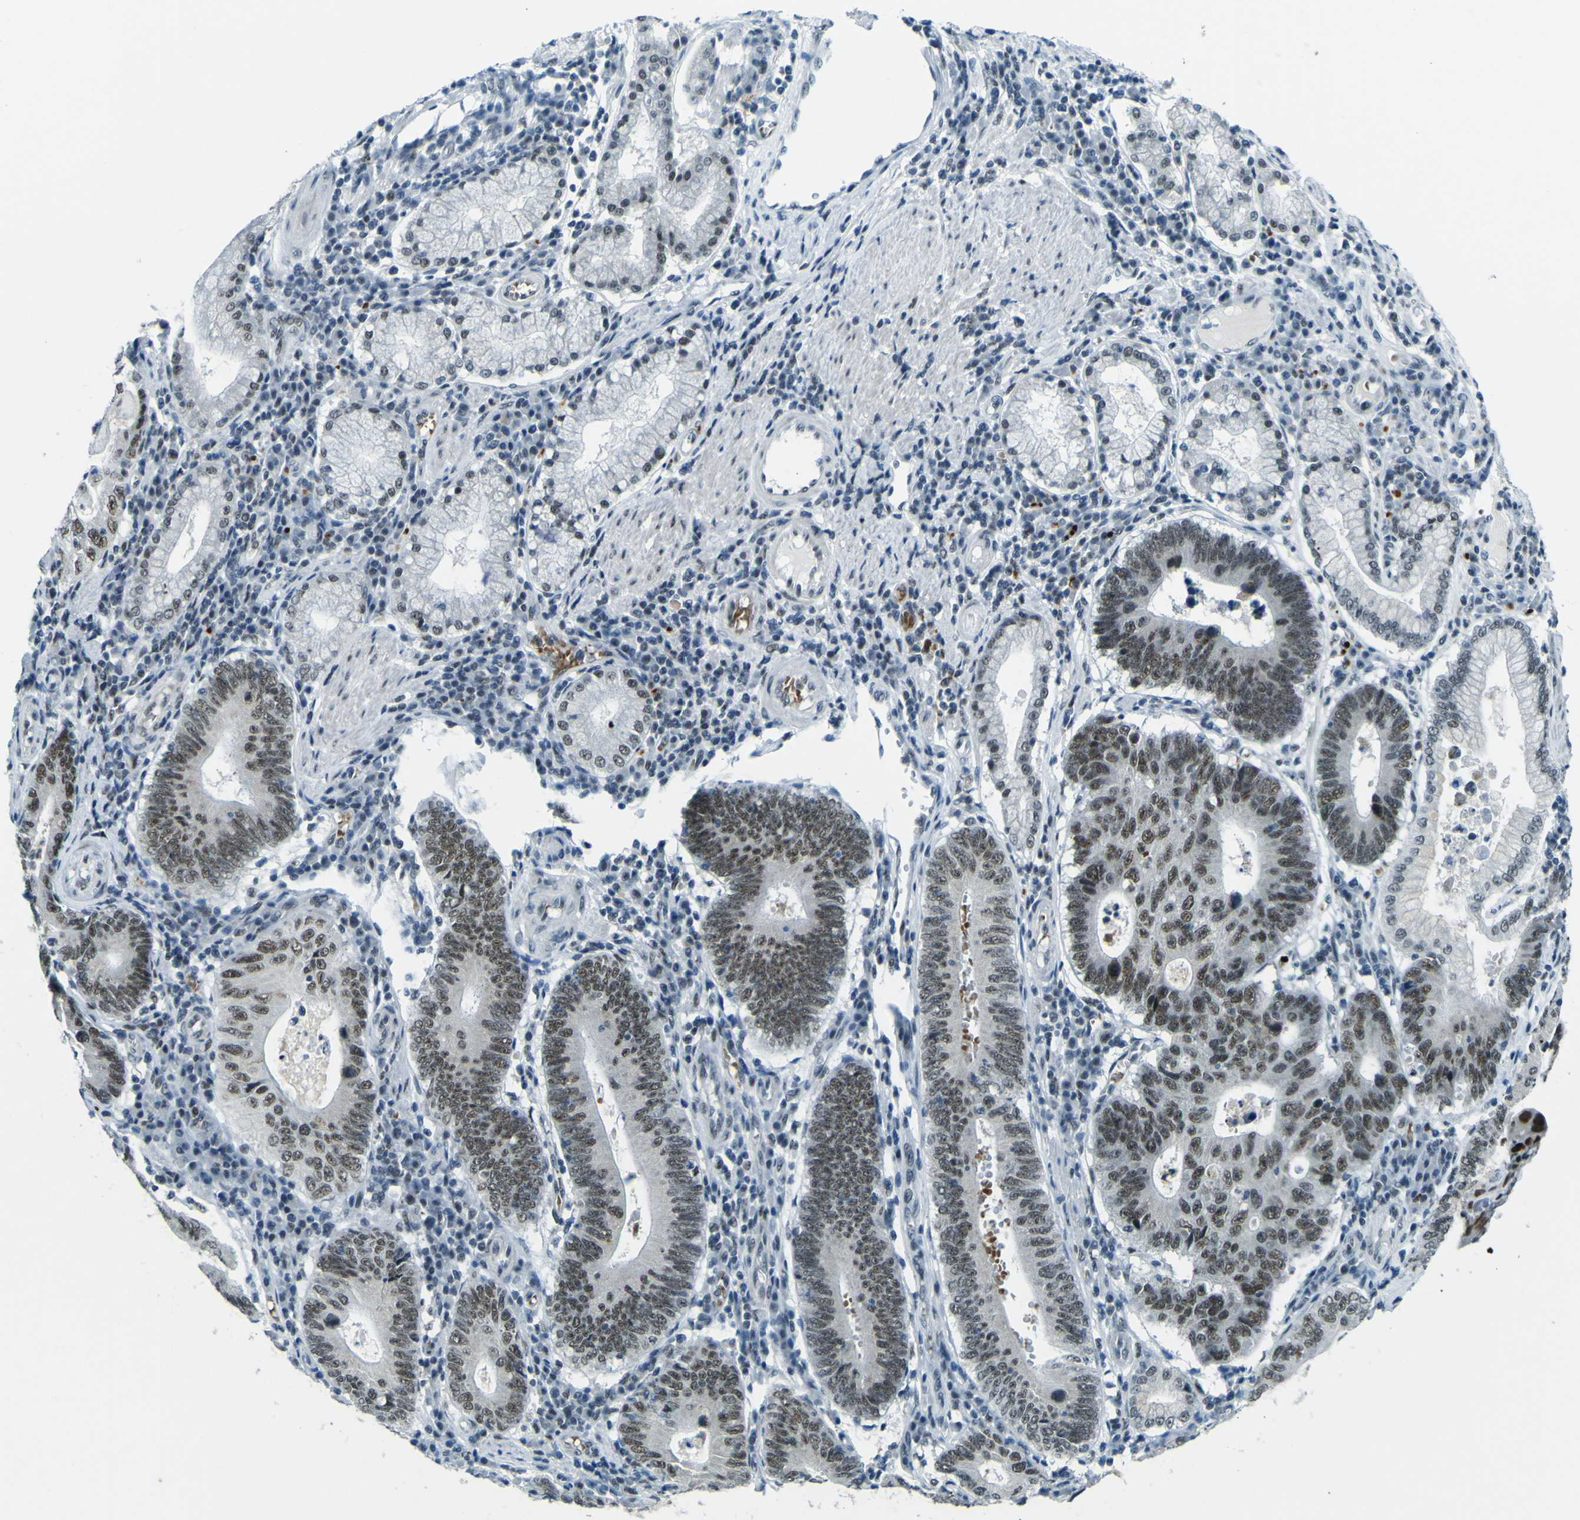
{"staining": {"intensity": "moderate", "quantity": ">75%", "location": "nuclear"}, "tissue": "stomach cancer", "cell_type": "Tumor cells", "image_type": "cancer", "snomed": [{"axis": "morphology", "description": "Adenocarcinoma, NOS"}, {"axis": "topography", "description": "Stomach"}], "caption": "IHC (DAB) staining of human adenocarcinoma (stomach) shows moderate nuclear protein staining in approximately >75% of tumor cells. (brown staining indicates protein expression, while blue staining denotes nuclei).", "gene": "CEBPG", "patient": {"sex": "male", "age": 59}}